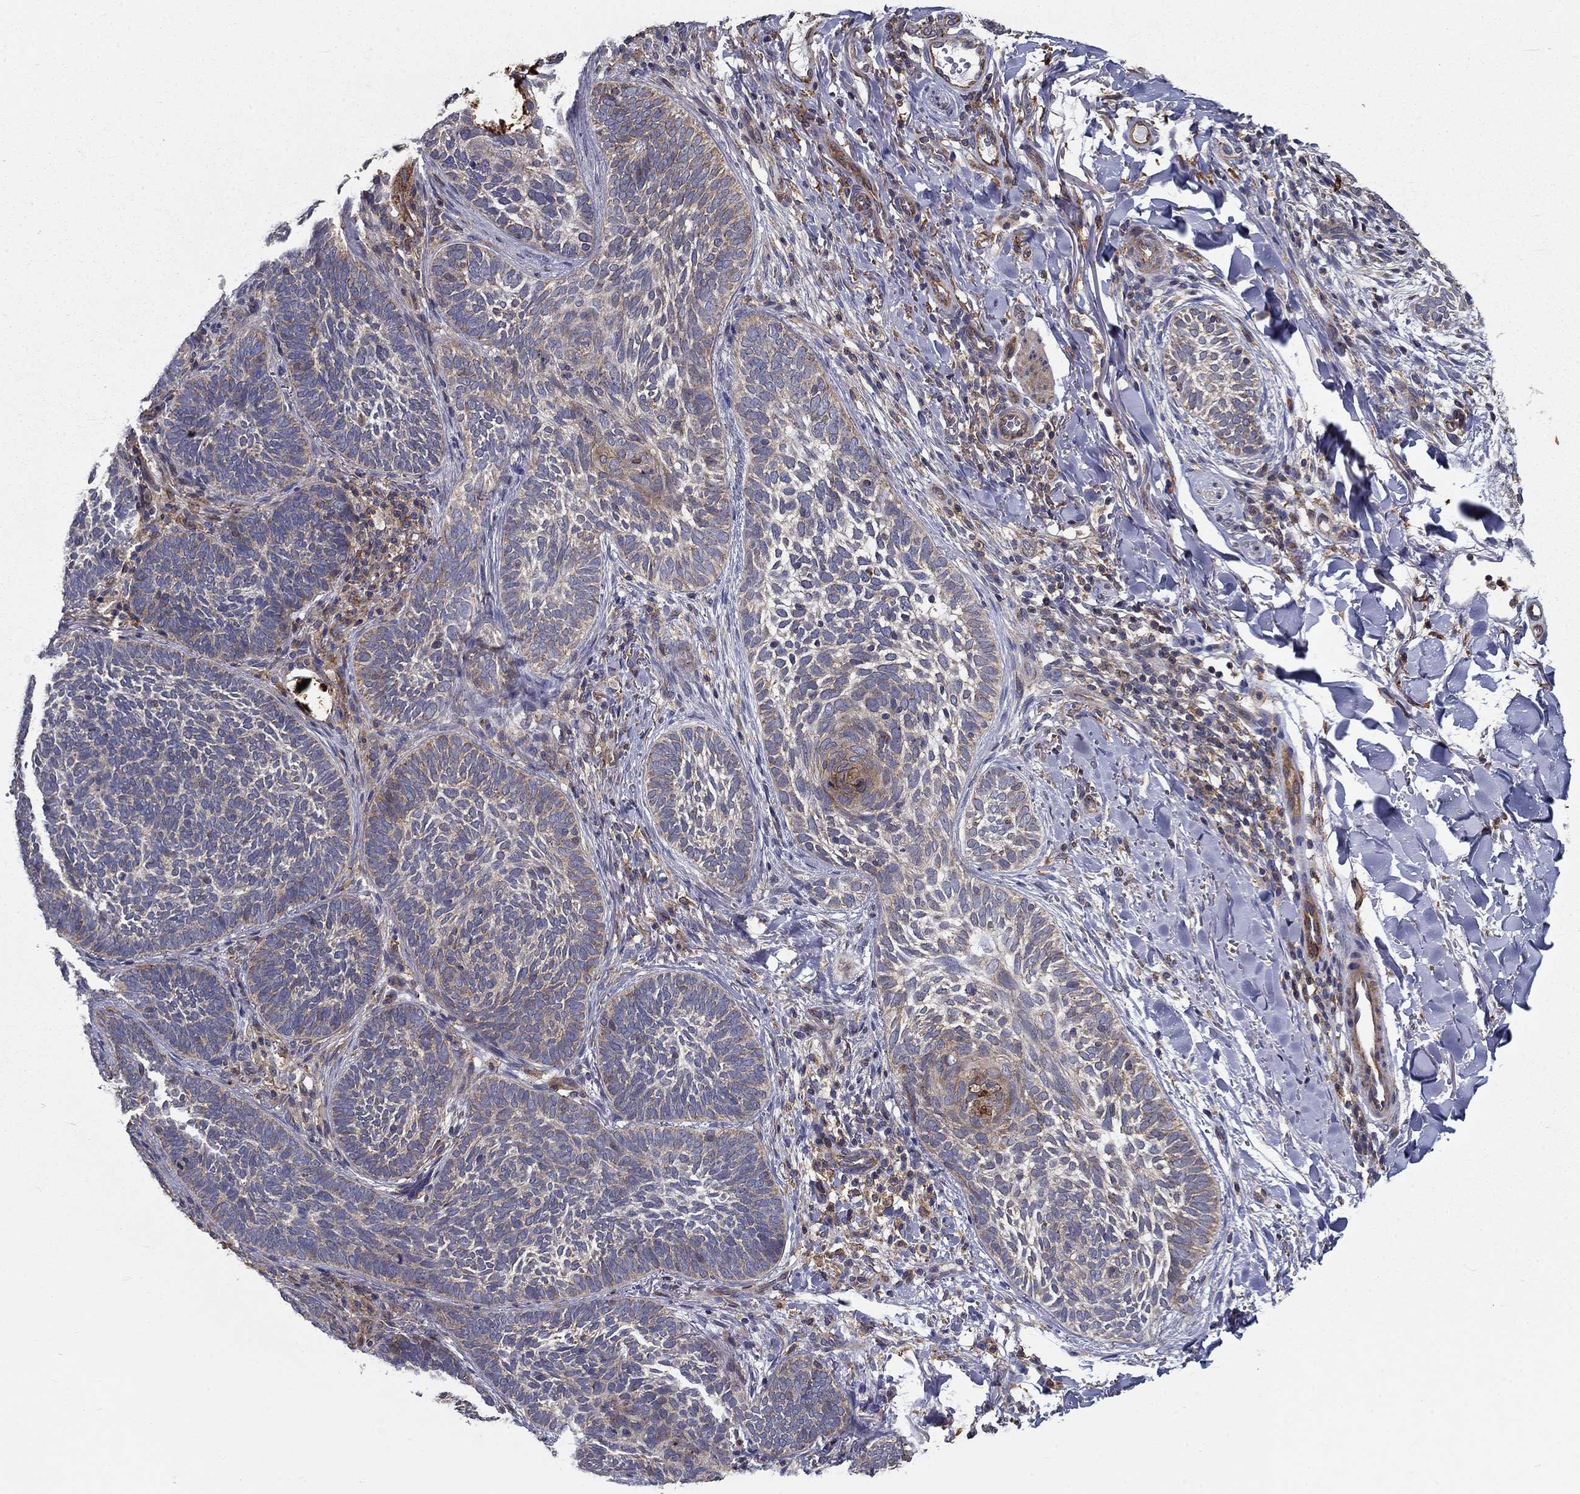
{"staining": {"intensity": "negative", "quantity": "none", "location": "none"}, "tissue": "skin cancer", "cell_type": "Tumor cells", "image_type": "cancer", "snomed": [{"axis": "morphology", "description": "Normal tissue, NOS"}, {"axis": "morphology", "description": "Basal cell carcinoma"}, {"axis": "topography", "description": "Skin"}], "caption": "Tumor cells show no significant expression in skin basal cell carcinoma. Nuclei are stained in blue.", "gene": "ALDH4A1", "patient": {"sex": "male", "age": 46}}